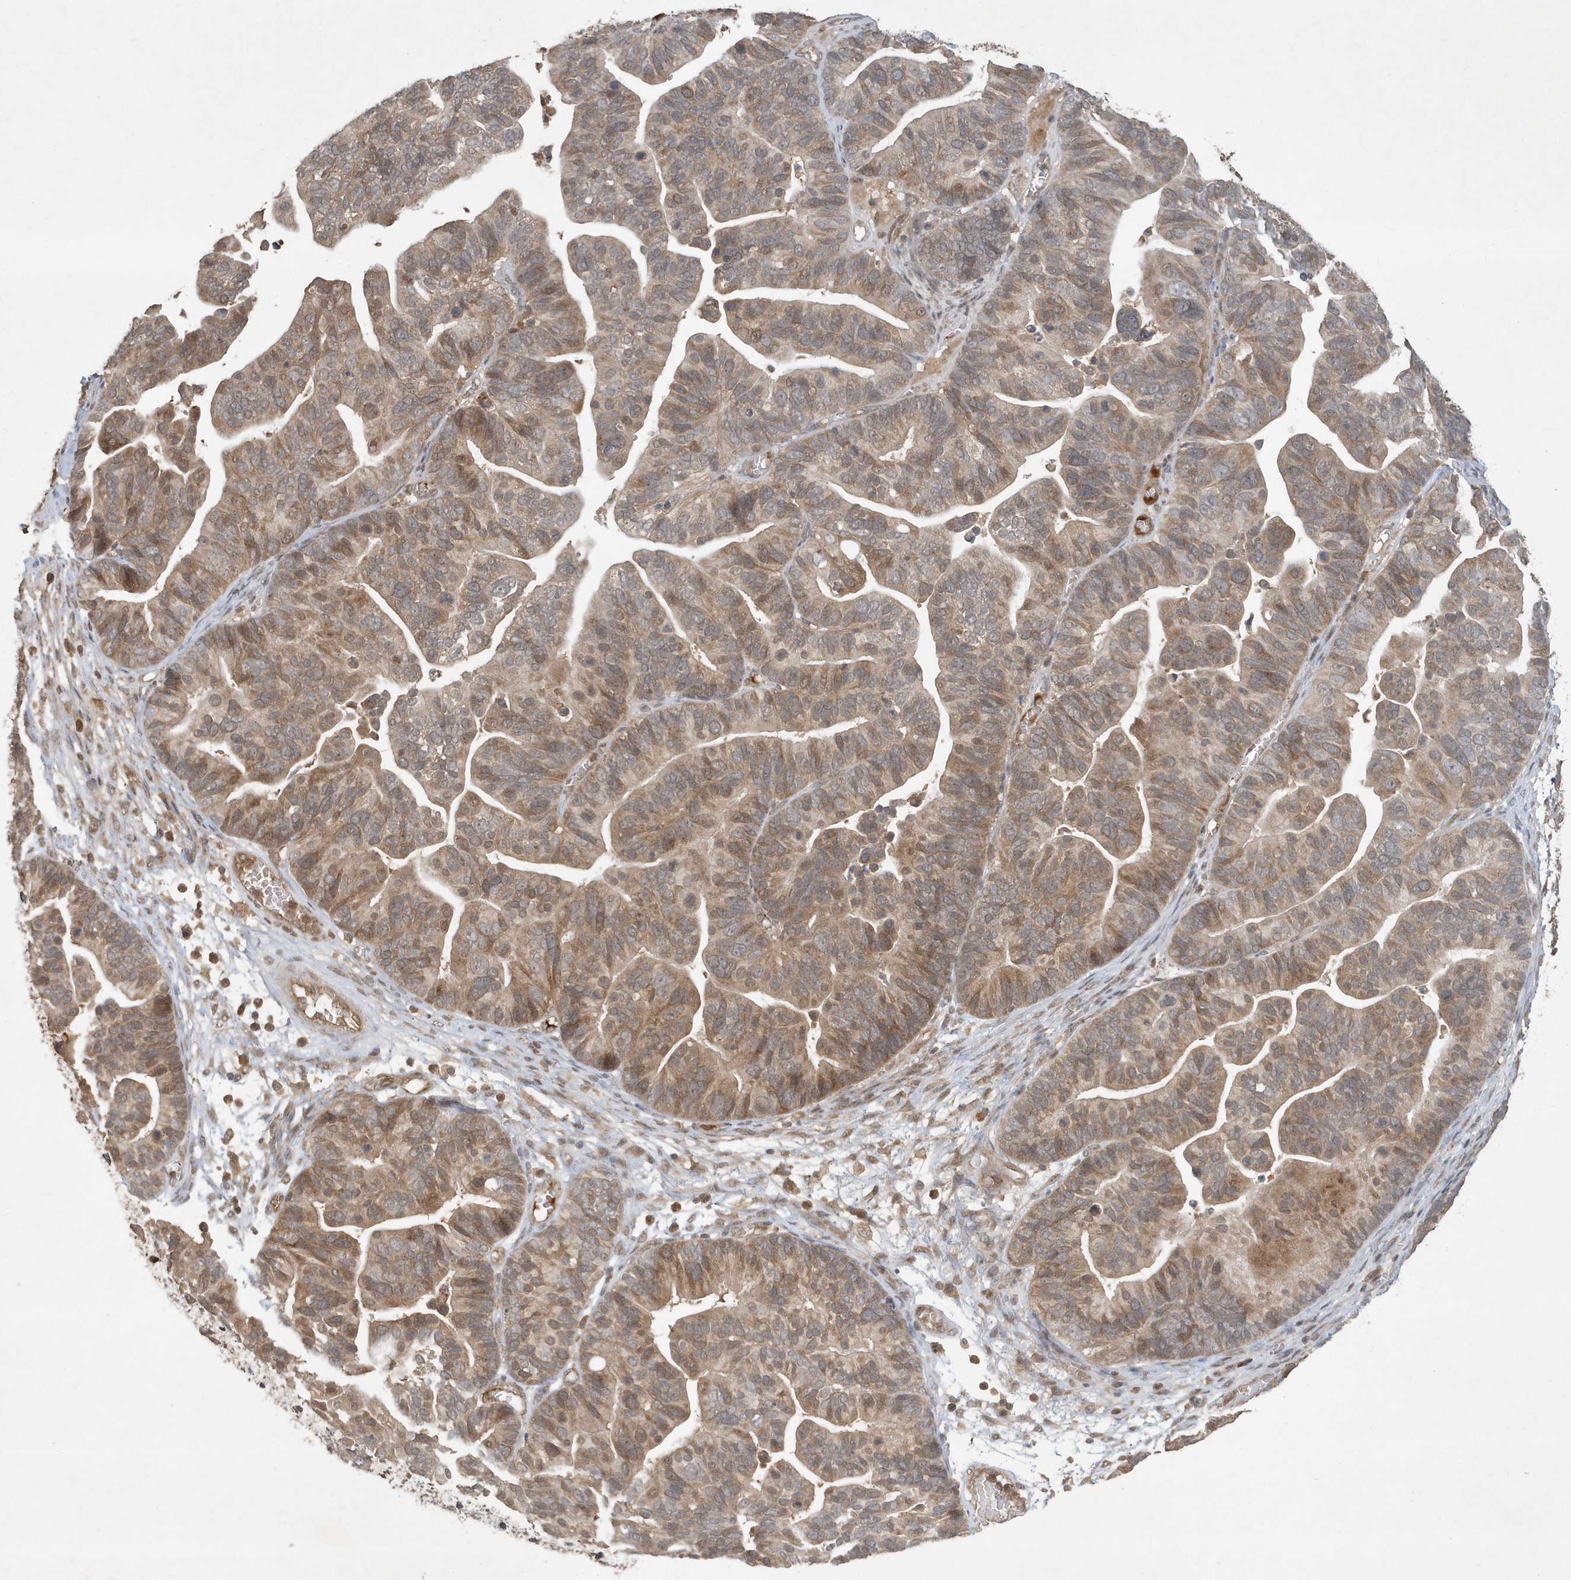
{"staining": {"intensity": "moderate", "quantity": ">75%", "location": "cytoplasmic/membranous"}, "tissue": "ovarian cancer", "cell_type": "Tumor cells", "image_type": "cancer", "snomed": [{"axis": "morphology", "description": "Cystadenocarcinoma, serous, NOS"}, {"axis": "topography", "description": "Ovary"}], "caption": "Tumor cells reveal medium levels of moderate cytoplasmic/membranous staining in about >75% of cells in human serous cystadenocarcinoma (ovarian). (brown staining indicates protein expression, while blue staining denotes nuclei).", "gene": "ABCB9", "patient": {"sex": "female", "age": 56}}